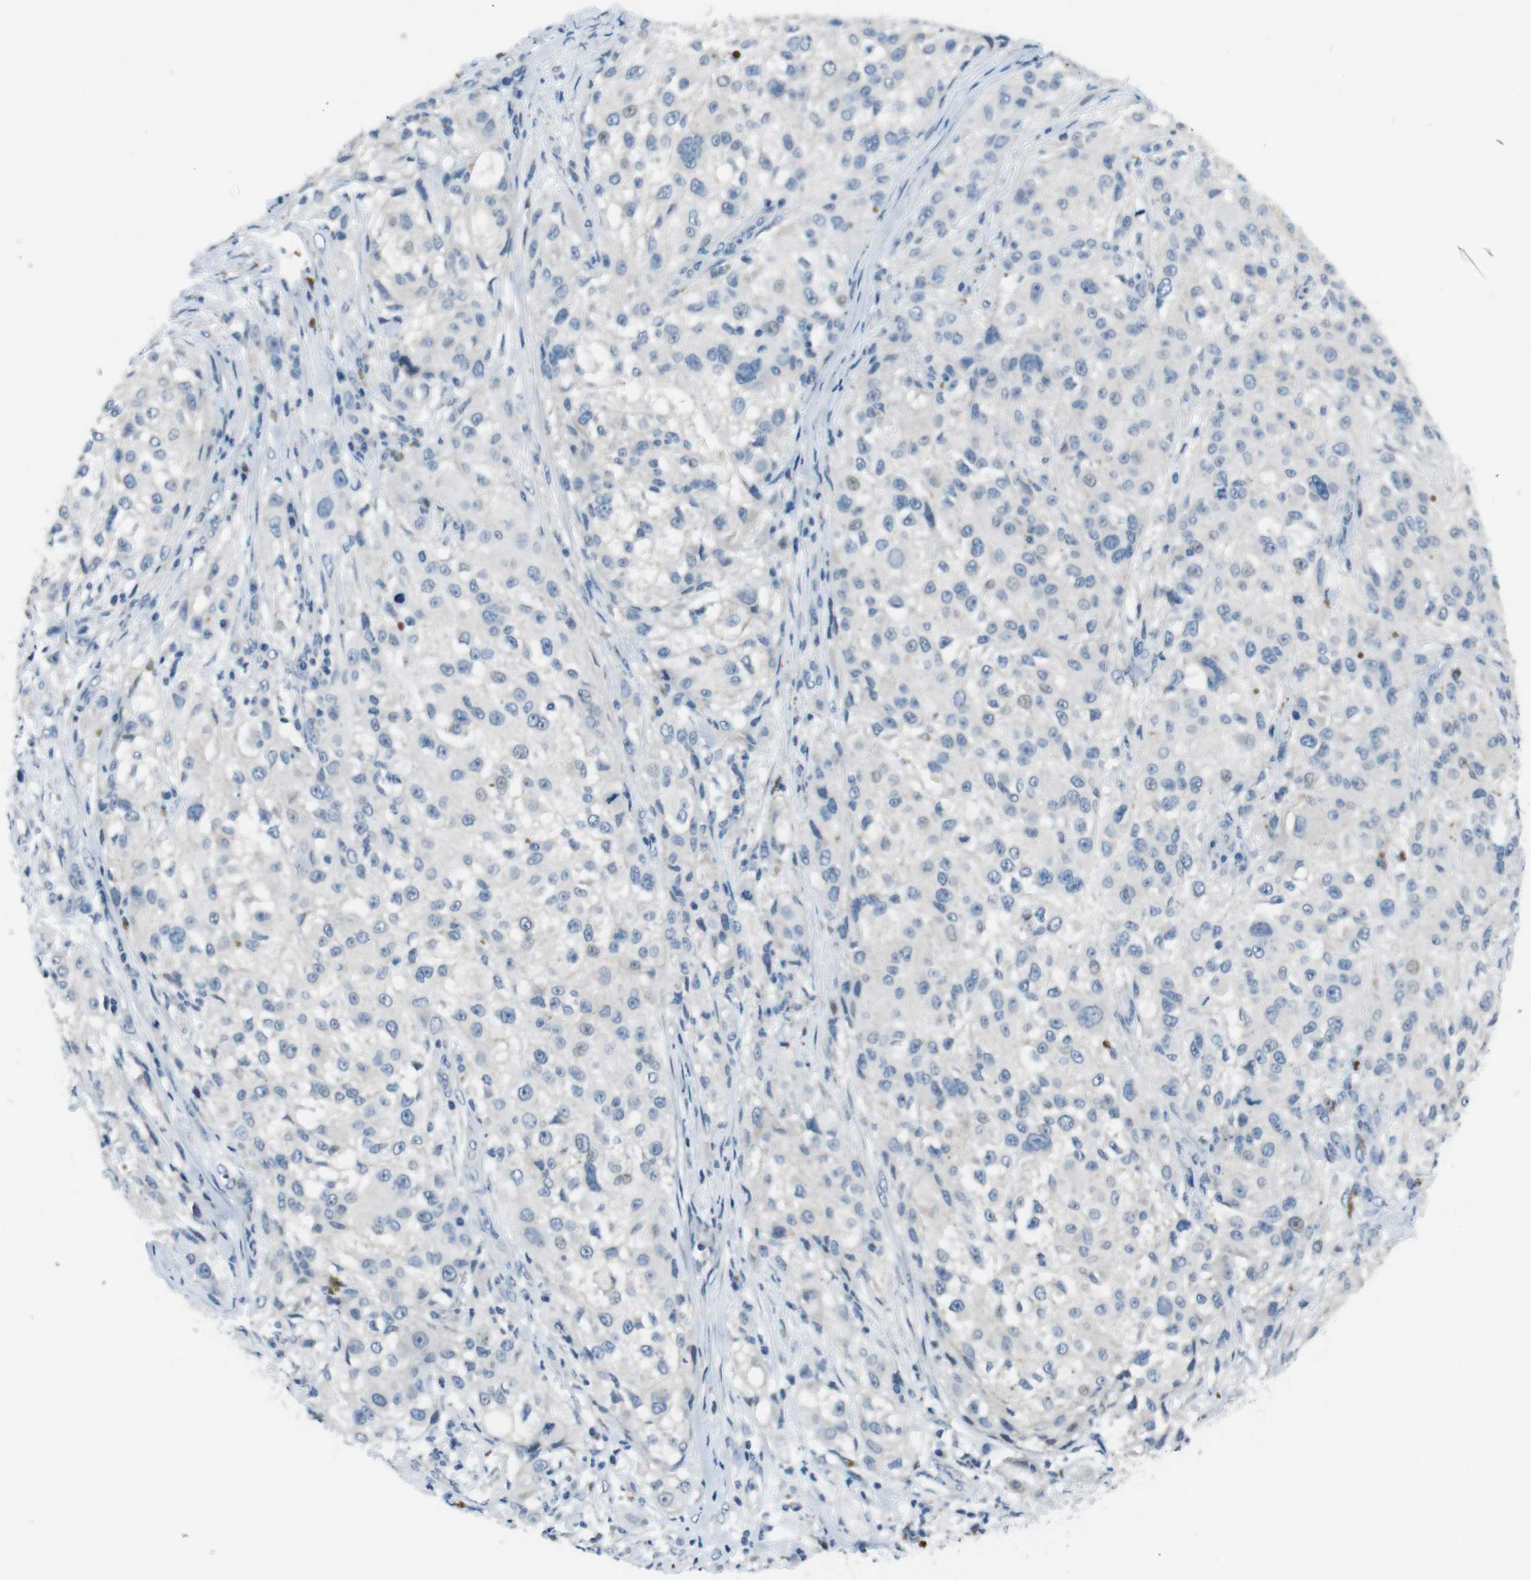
{"staining": {"intensity": "negative", "quantity": "none", "location": "none"}, "tissue": "melanoma", "cell_type": "Tumor cells", "image_type": "cancer", "snomed": [{"axis": "morphology", "description": "Necrosis, NOS"}, {"axis": "morphology", "description": "Malignant melanoma, NOS"}, {"axis": "topography", "description": "Skin"}], "caption": "Protein analysis of melanoma exhibits no significant expression in tumor cells.", "gene": "HRH2", "patient": {"sex": "female", "age": 87}}